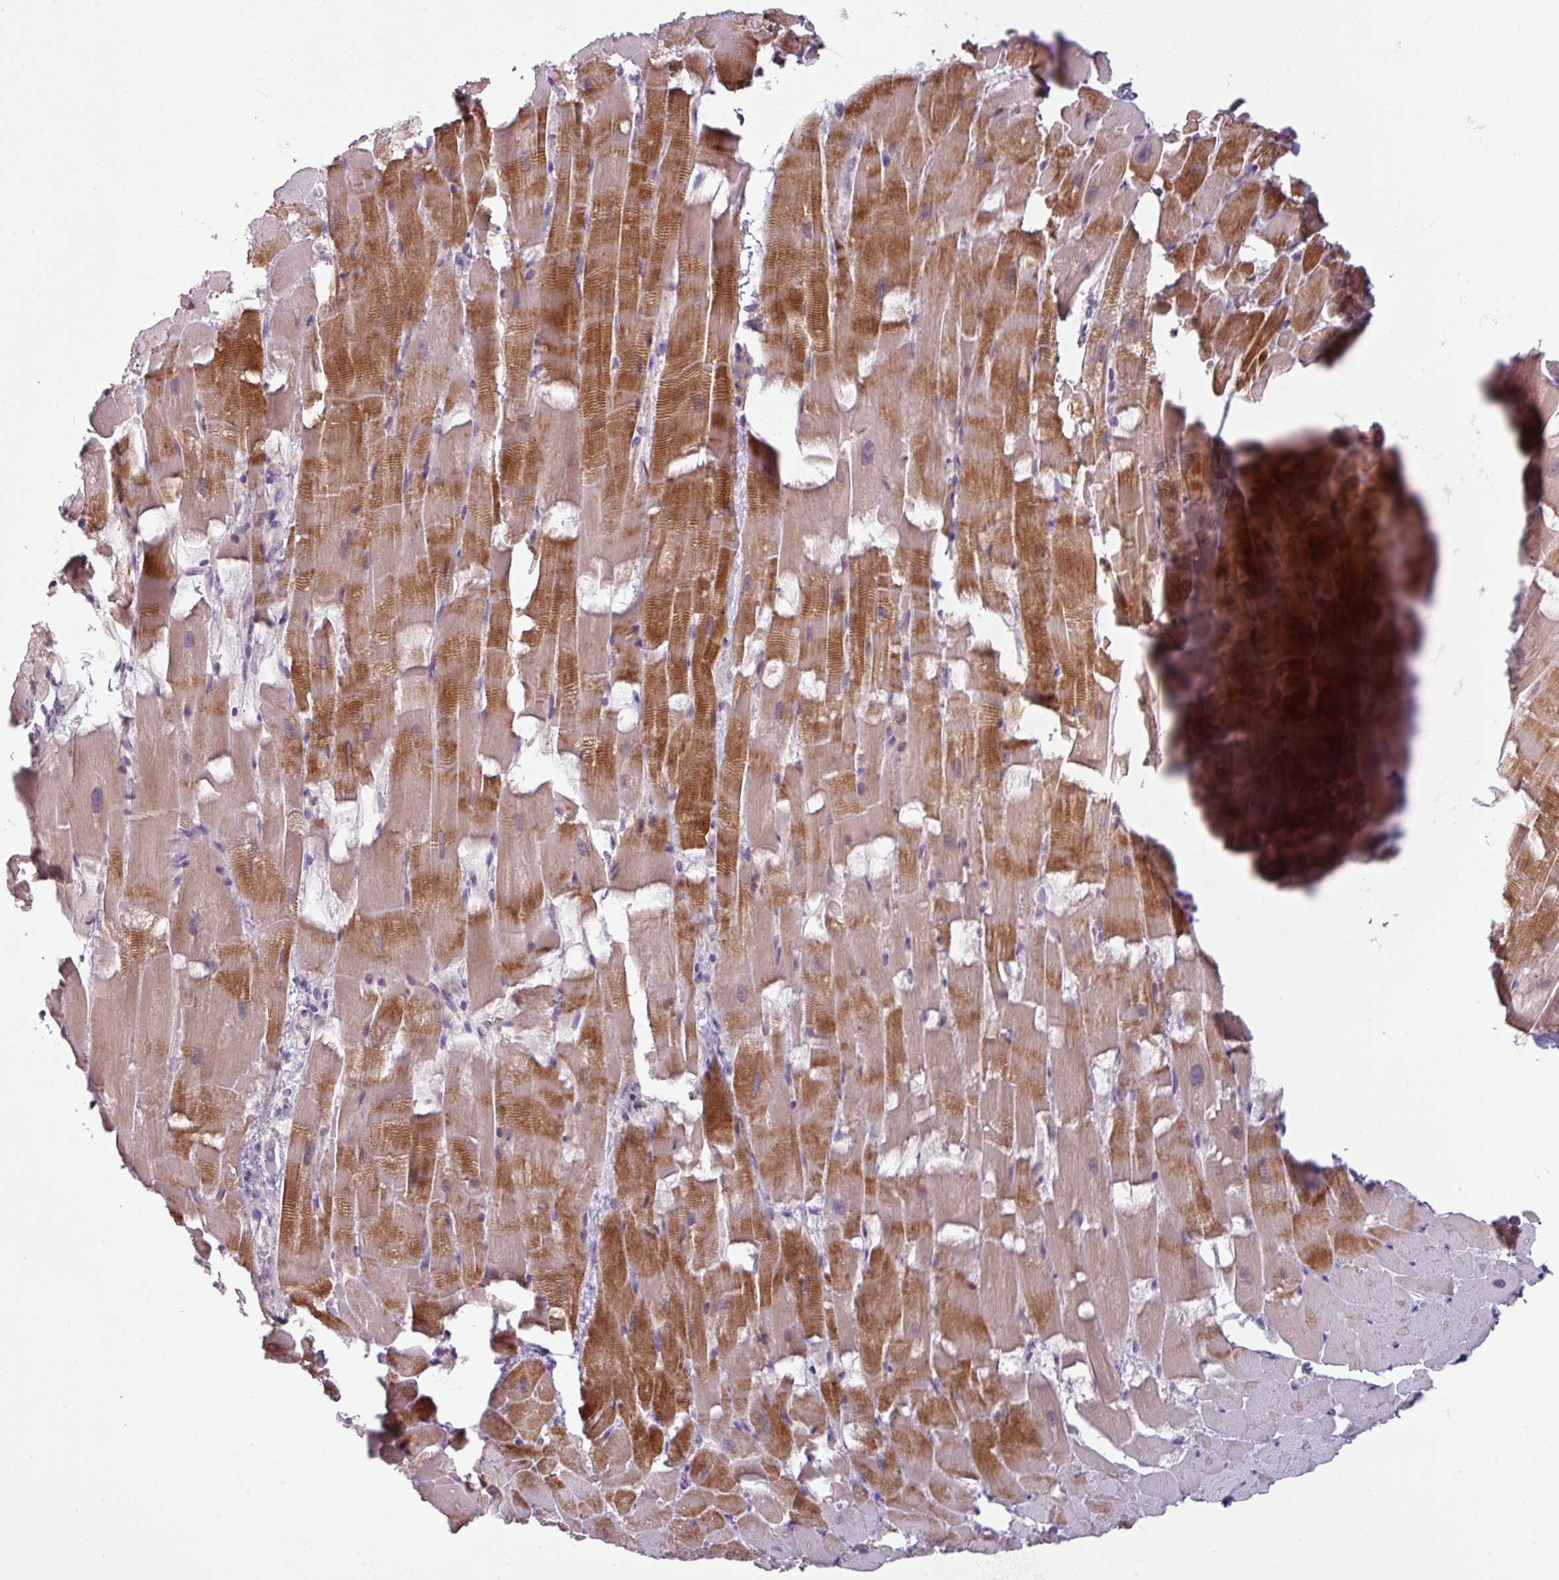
{"staining": {"intensity": "strong", "quantity": "25%-75%", "location": "cytoplasmic/membranous"}, "tissue": "heart muscle", "cell_type": "Cardiomyocytes", "image_type": "normal", "snomed": [{"axis": "morphology", "description": "Normal tissue, NOS"}, {"axis": "topography", "description": "Heart"}], "caption": "Heart muscle was stained to show a protein in brown. There is high levels of strong cytoplasmic/membranous expression in about 25%-75% of cardiomyocytes. (DAB IHC with brightfield microscopy, high magnification).", "gene": "UVSSA", "patient": {"sex": "male", "age": 37}}